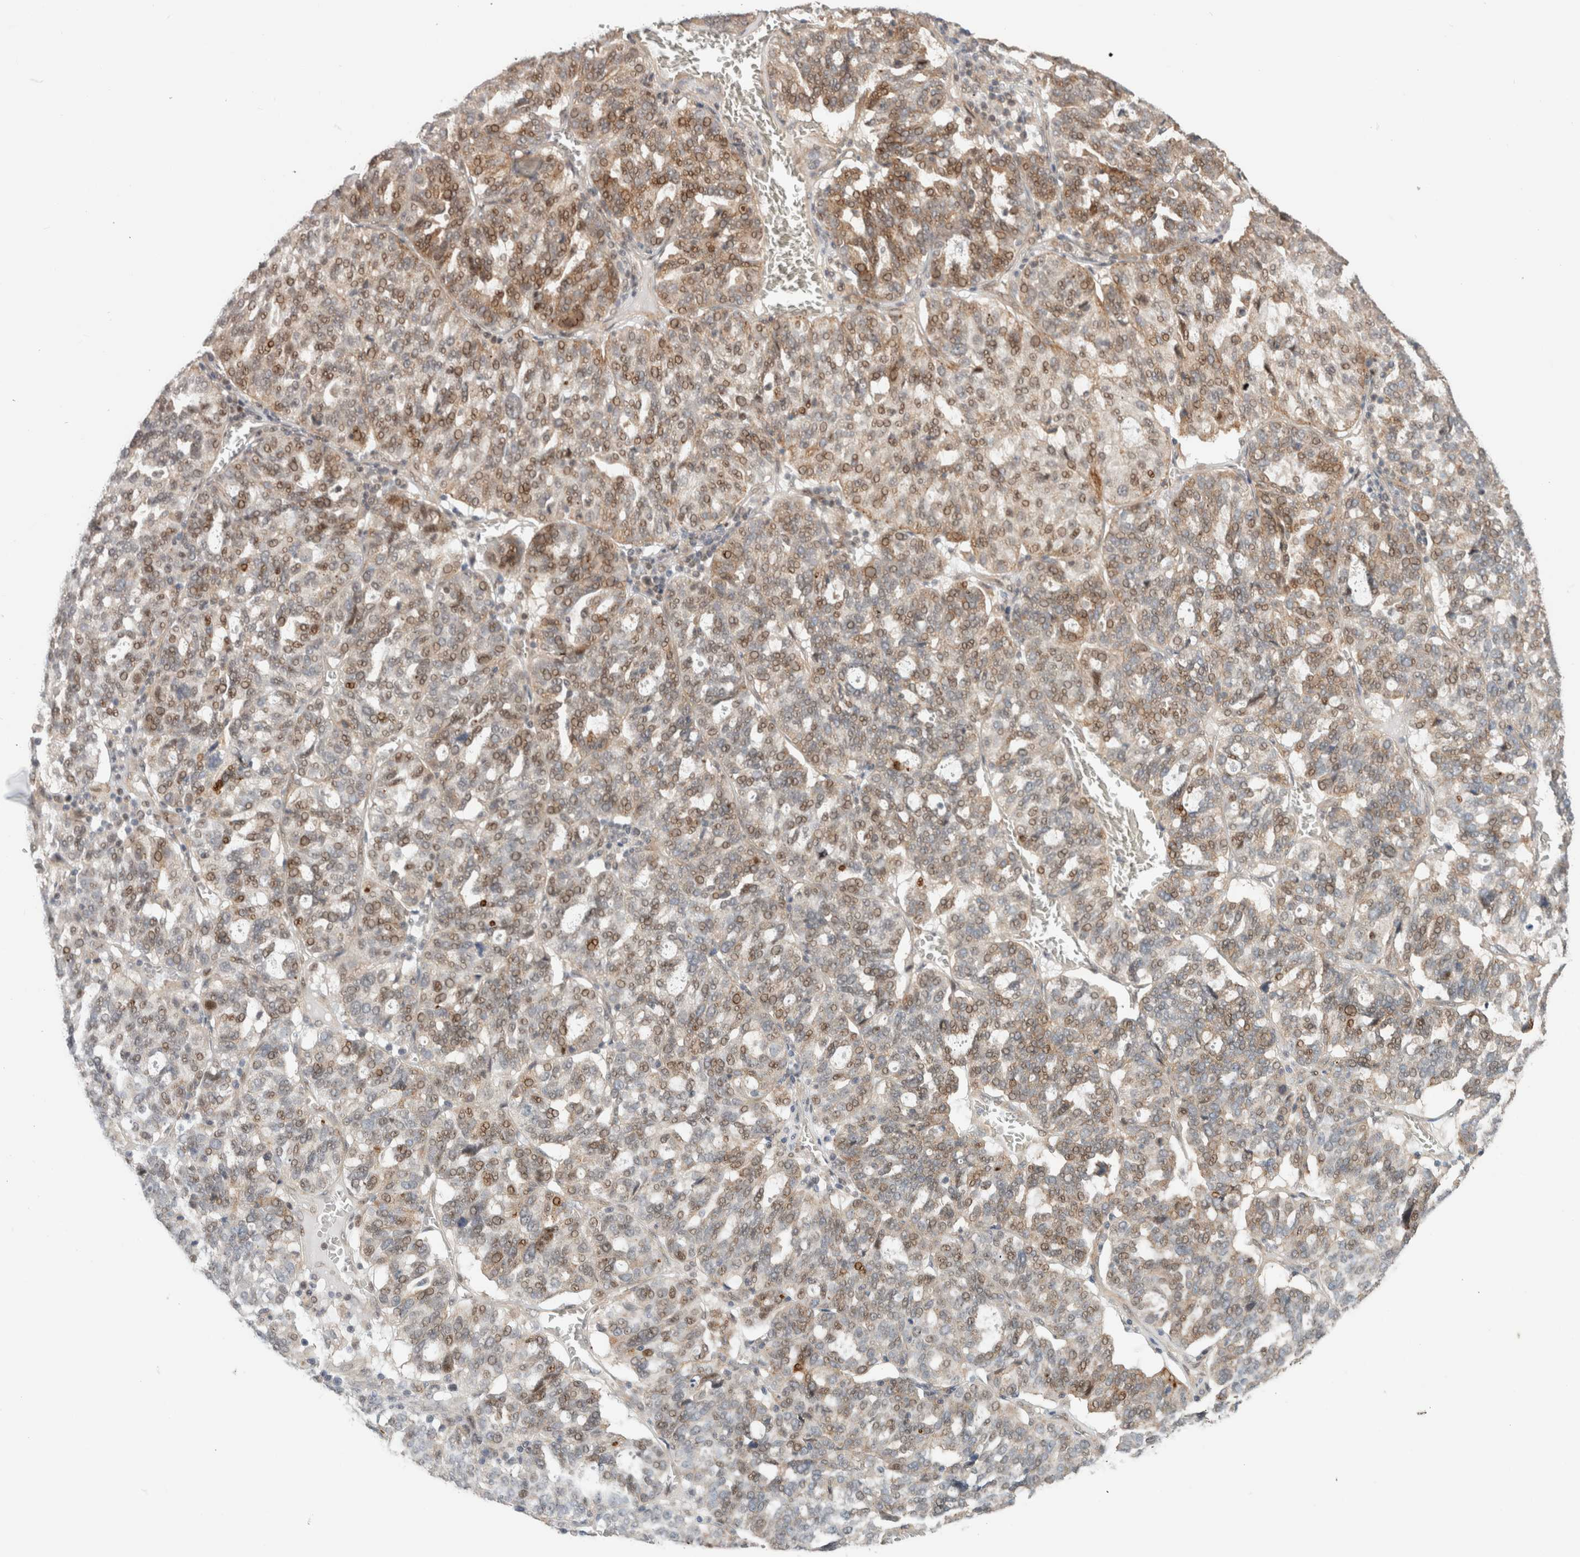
{"staining": {"intensity": "strong", "quantity": "25%-75%", "location": "nuclear"}, "tissue": "ovarian cancer", "cell_type": "Tumor cells", "image_type": "cancer", "snomed": [{"axis": "morphology", "description": "Cystadenocarcinoma, serous, NOS"}, {"axis": "topography", "description": "Ovary"}], "caption": "This photomicrograph exhibits immunohistochemistry (IHC) staining of human ovarian cancer, with high strong nuclear staining in about 25%-75% of tumor cells.", "gene": "ID3", "patient": {"sex": "female", "age": 59}}